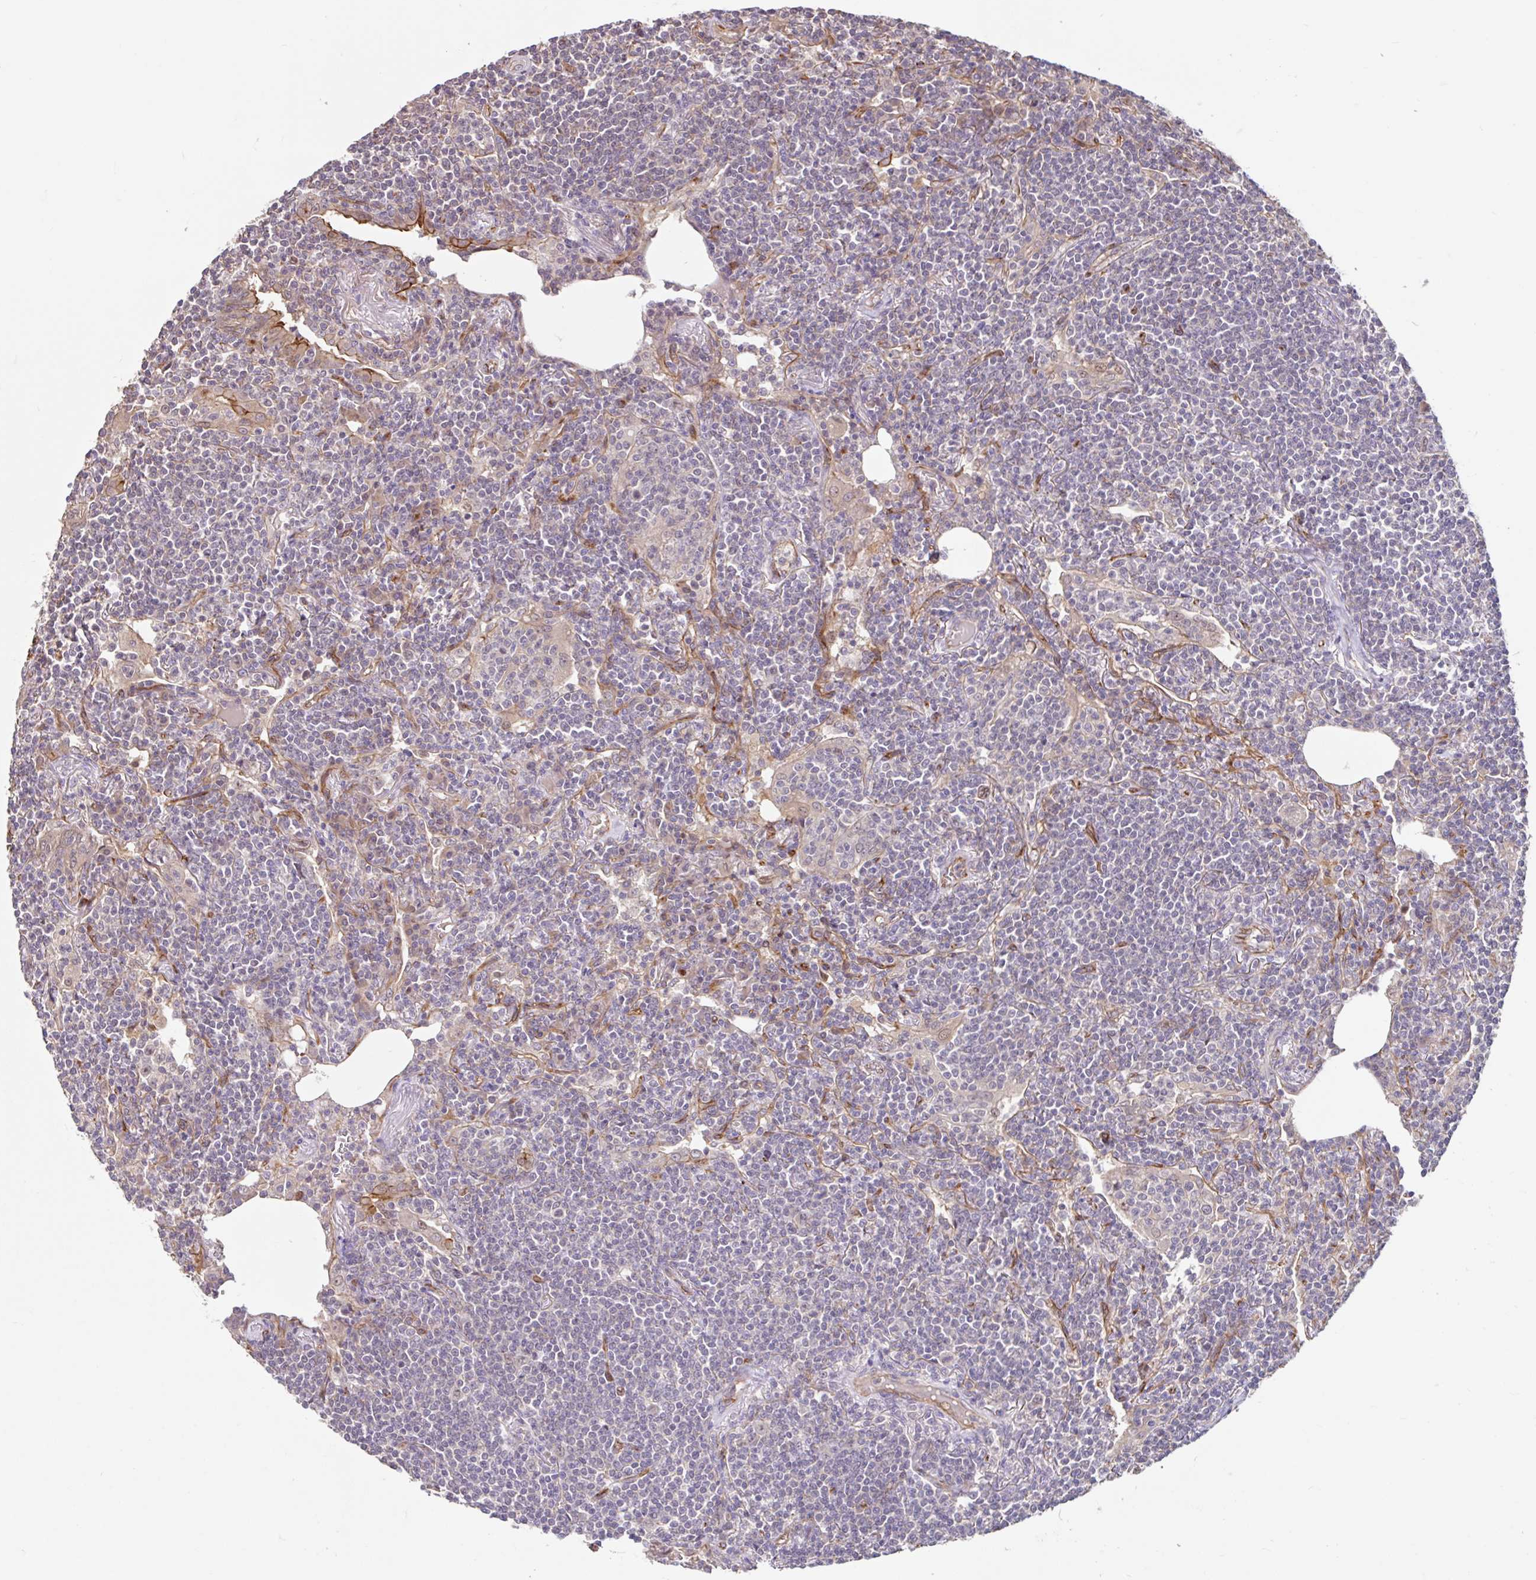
{"staining": {"intensity": "negative", "quantity": "none", "location": "none"}, "tissue": "lymphoma", "cell_type": "Tumor cells", "image_type": "cancer", "snomed": [{"axis": "morphology", "description": "Malignant lymphoma, non-Hodgkin's type, Low grade"}, {"axis": "topography", "description": "Lung"}], "caption": "Immunohistochemistry (IHC) of human low-grade malignant lymphoma, non-Hodgkin's type reveals no expression in tumor cells.", "gene": "STYXL1", "patient": {"sex": "female", "age": 71}}